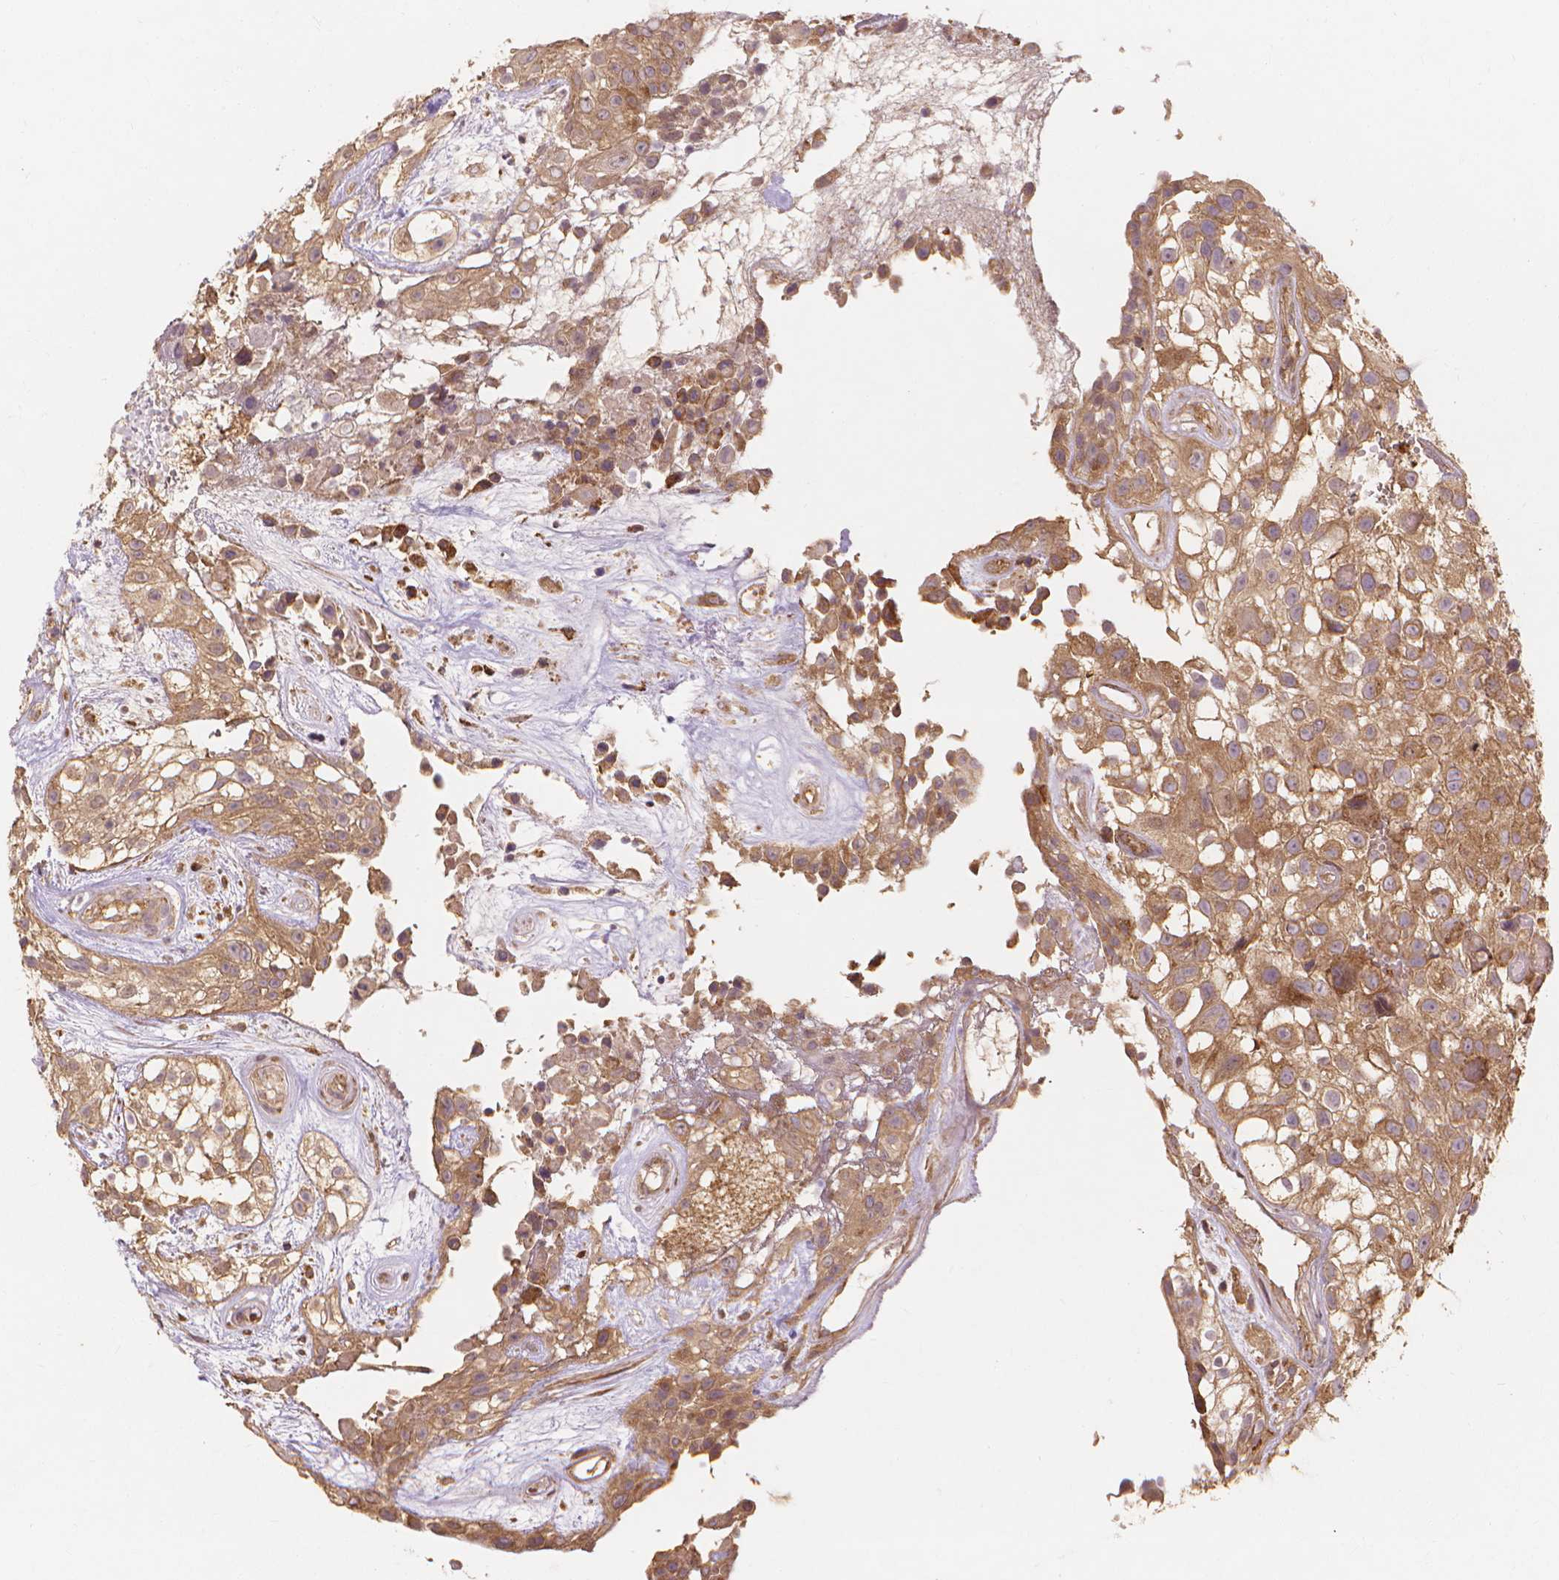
{"staining": {"intensity": "moderate", "quantity": ">75%", "location": "cytoplasmic/membranous"}, "tissue": "urothelial cancer", "cell_type": "Tumor cells", "image_type": "cancer", "snomed": [{"axis": "morphology", "description": "Urothelial carcinoma, High grade"}, {"axis": "topography", "description": "Urinary bladder"}], "caption": "Urothelial carcinoma (high-grade) stained with immunohistochemistry demonstrates moderate cytoplasmic/membranous staining in about >75% of tumor cells.", "gene": "TAB2", "patient": {"sex": "male", "age": 56}}